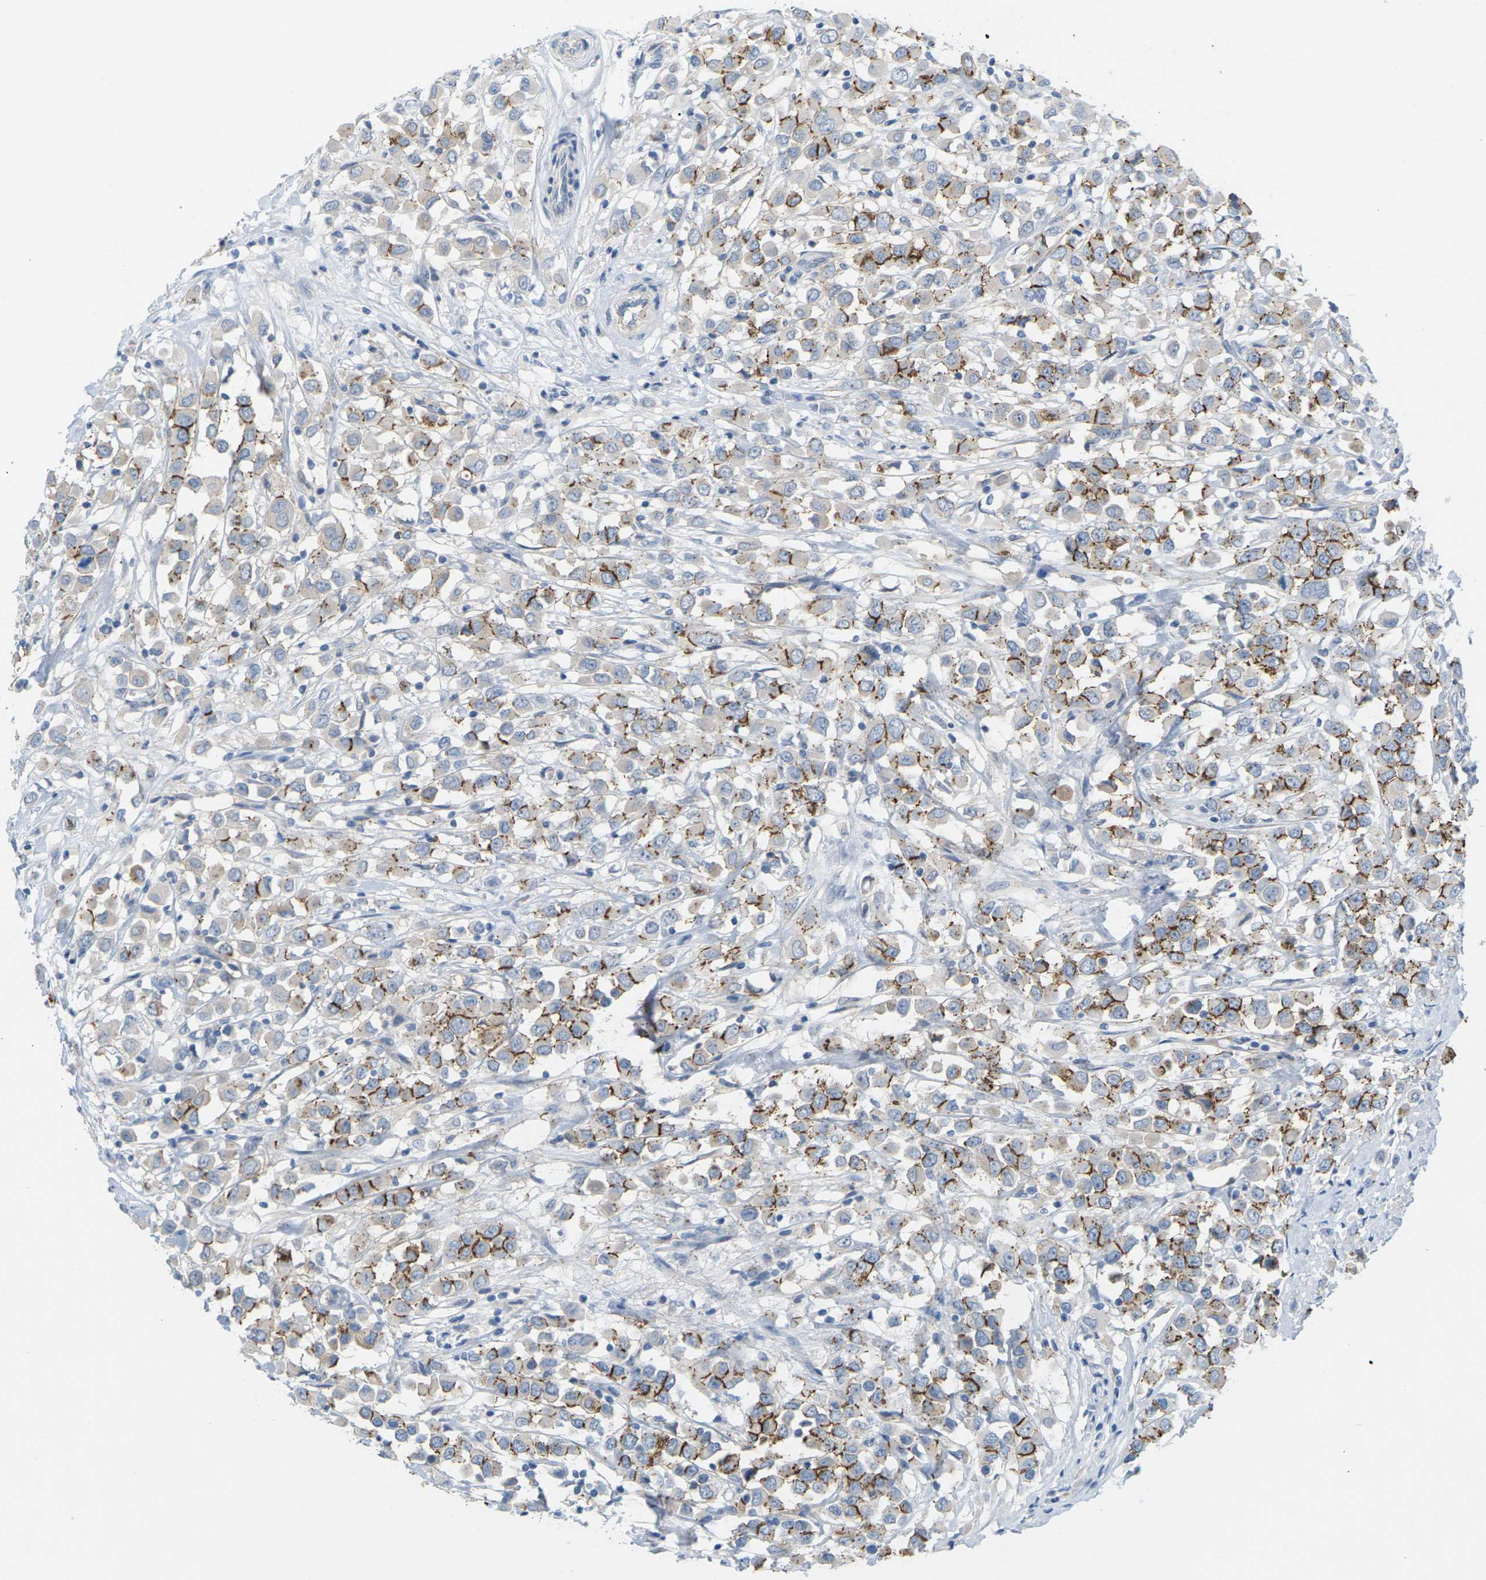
{"staining": {"intensity": "strong", "quantity": "25%-75%", "location": "cytoplasmic/membranous"}, "tissue": "breast cancer", "cell_type": "Tumor cells", "image_type": "cancer", "snomed": [{"axis": "morphology", "description": "Duct carcinoma"}, {"axis": "topography", "description": "Breast"}], "caption": "Breast invasive ductal carcinoma stained with a protein marker demonstrates strong staining in tumor cells.", "gene": "CLDN3", "patient": {"sex": "female", "age": 61}}